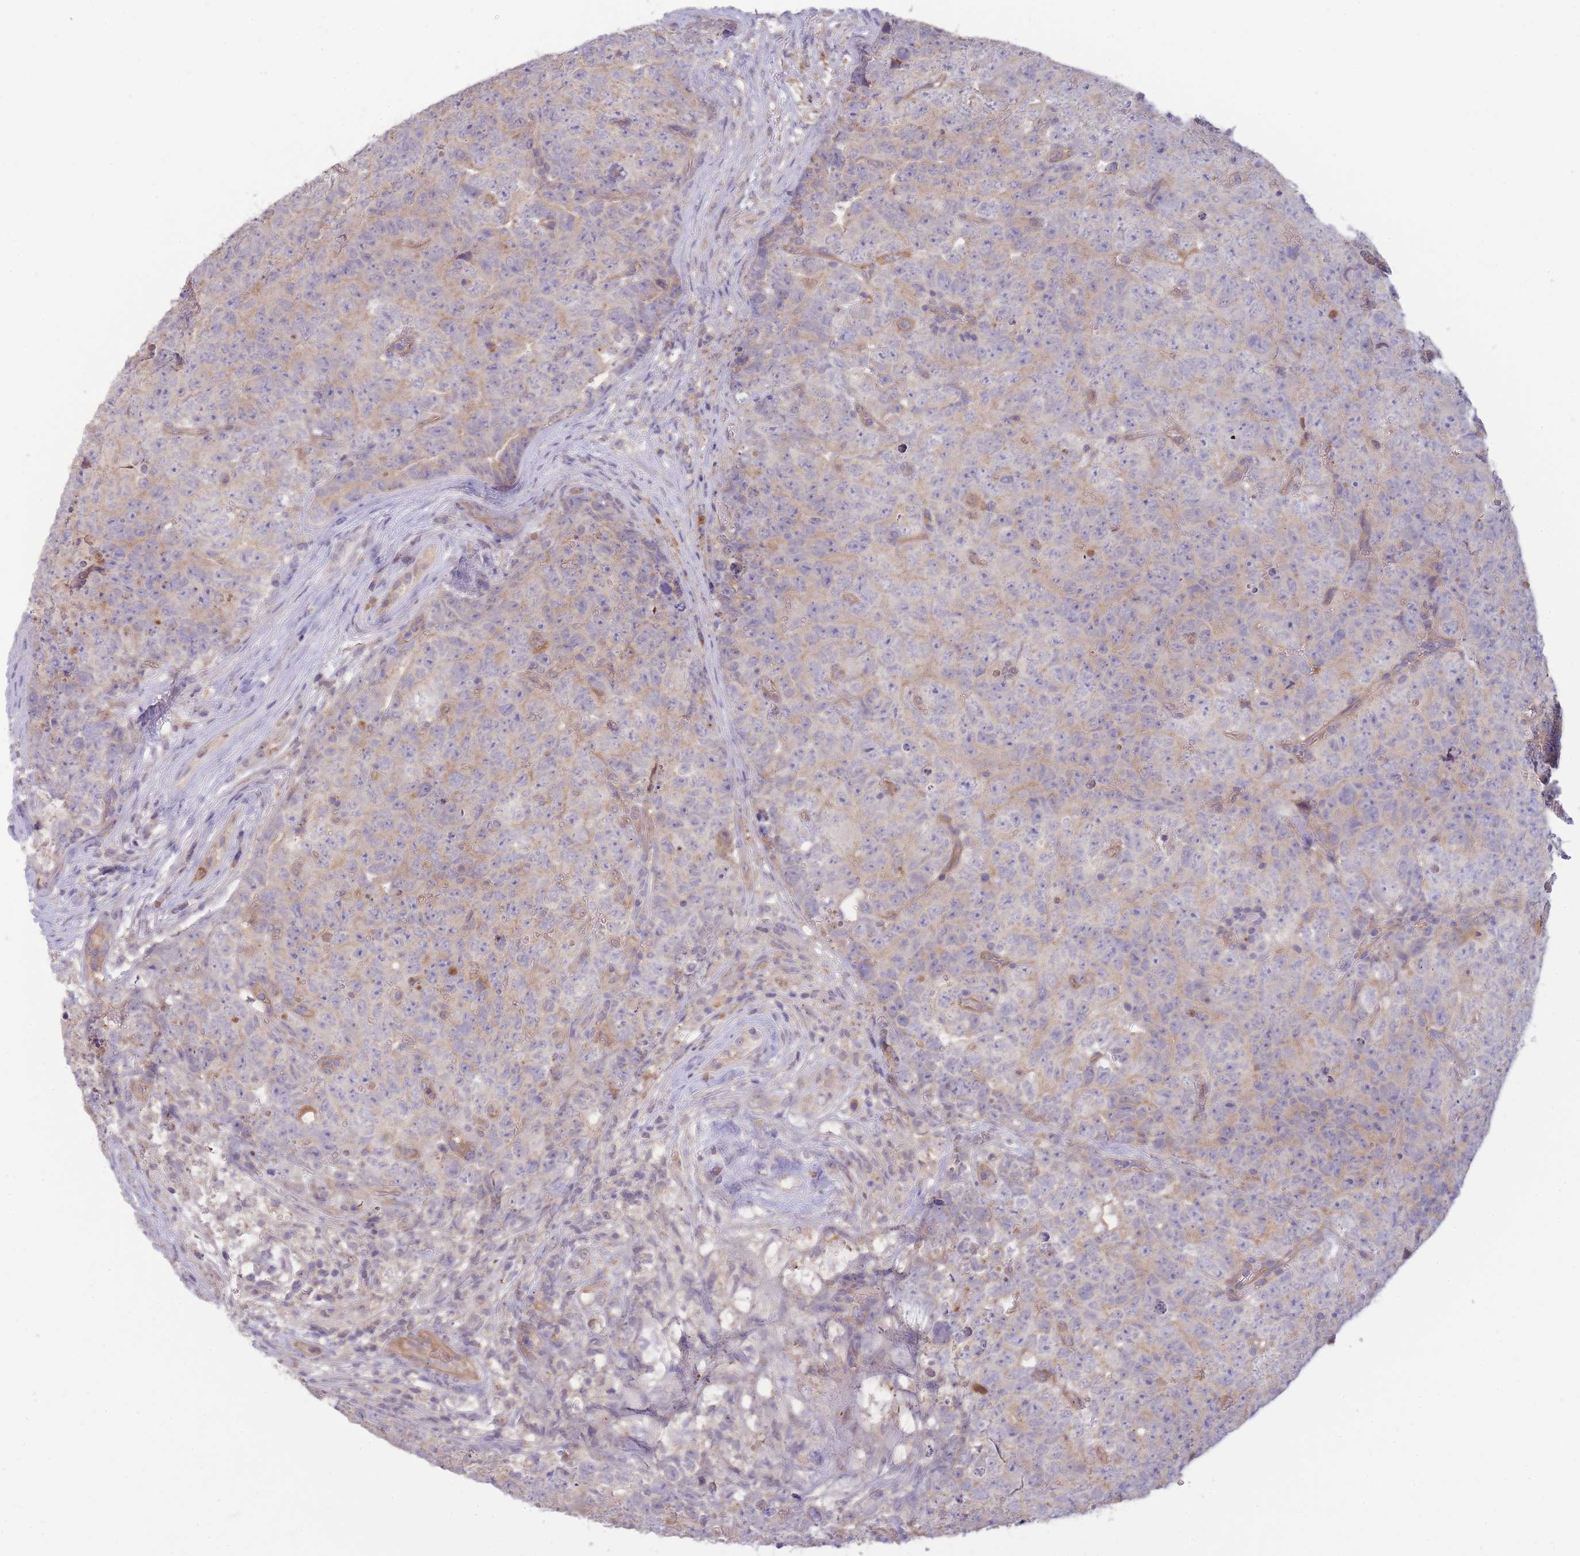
{"staining": {"intensity": "weak", "quantity": "<25%", "location": "cytoplasmic/membranous"}, "tissue": "testis cancer", "cell_type": "Tumor cells", "image_type": "cancer", "snomed": [{"axis": "morphology", "description": "Seminoma, NOS"}, {"axis": "morphology", "description": "Teratoma, malignant, NOS"}, {"axis": "topography", "description": "Testis"}], "caption": "Photomicrograph shows no protein staining in tumor cells of testis cancer tissue. (Stains: DAB IHC with hematoxylin counter stain, Microscopy: brightfield microscopy at high magnification).", "gene": "NDUFAF5", "patient": {"sex": "male", "age": 34}}